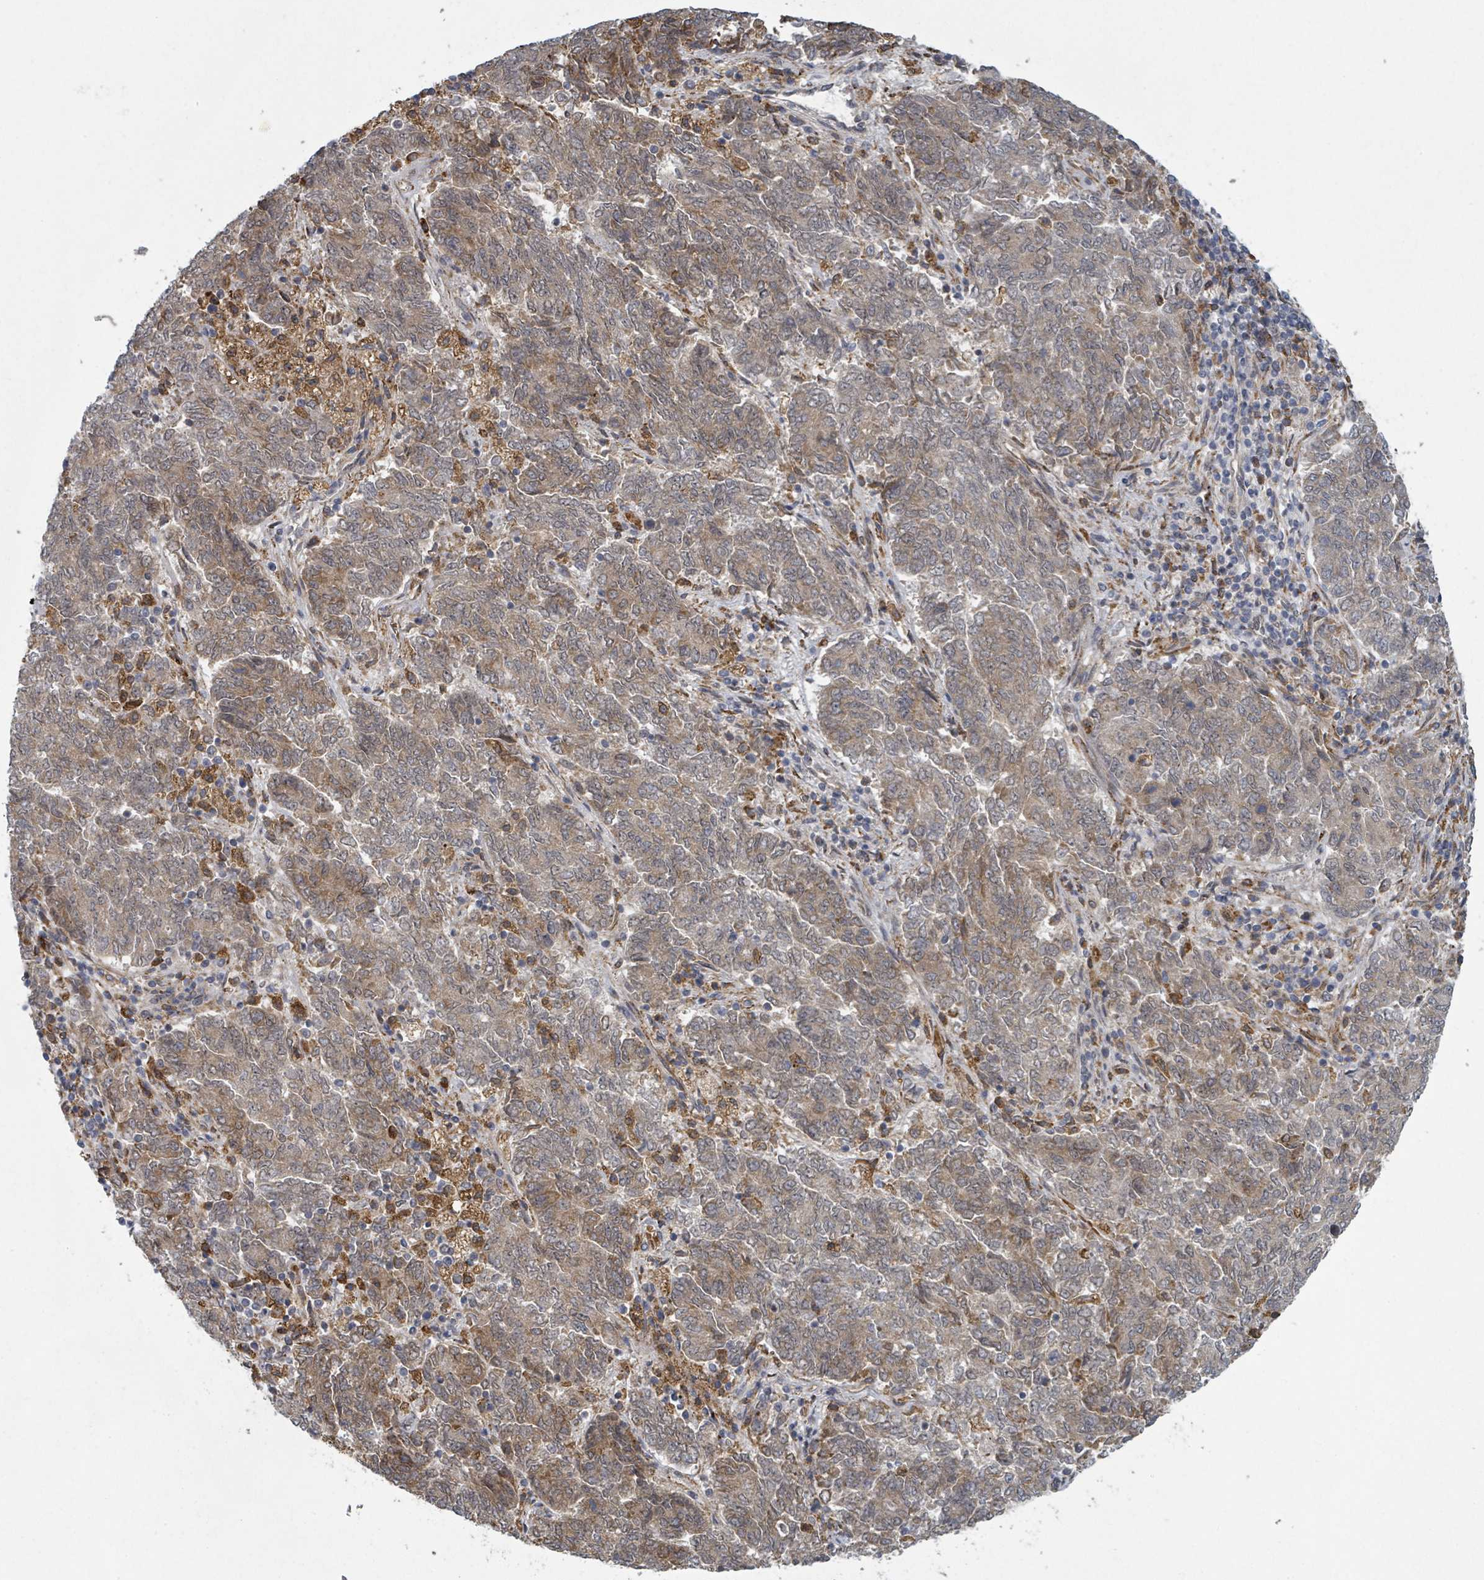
{"staining": {"intensity": "moderate", "quantity": ">75%", "location": "cytoplasmic/membranous"}, "tissue": "endometrial cancer", "cell_type": "Tumor cells", "image_type": "cancer", "snomed": [{"axis": "morphology", "description": "Adenocarcinoma, NOS"}, {"axis": "topography", "description": "Endometrium"}], "caption": "Immunohistochemical staining of adenocarcinoma (endometrial) displays medium levels of moderate cytoplasmic/membranous positivity in about >75% of tumor cells.", "gene": "SHROOM2", "patient": {"sex": "female", "age": 80}}